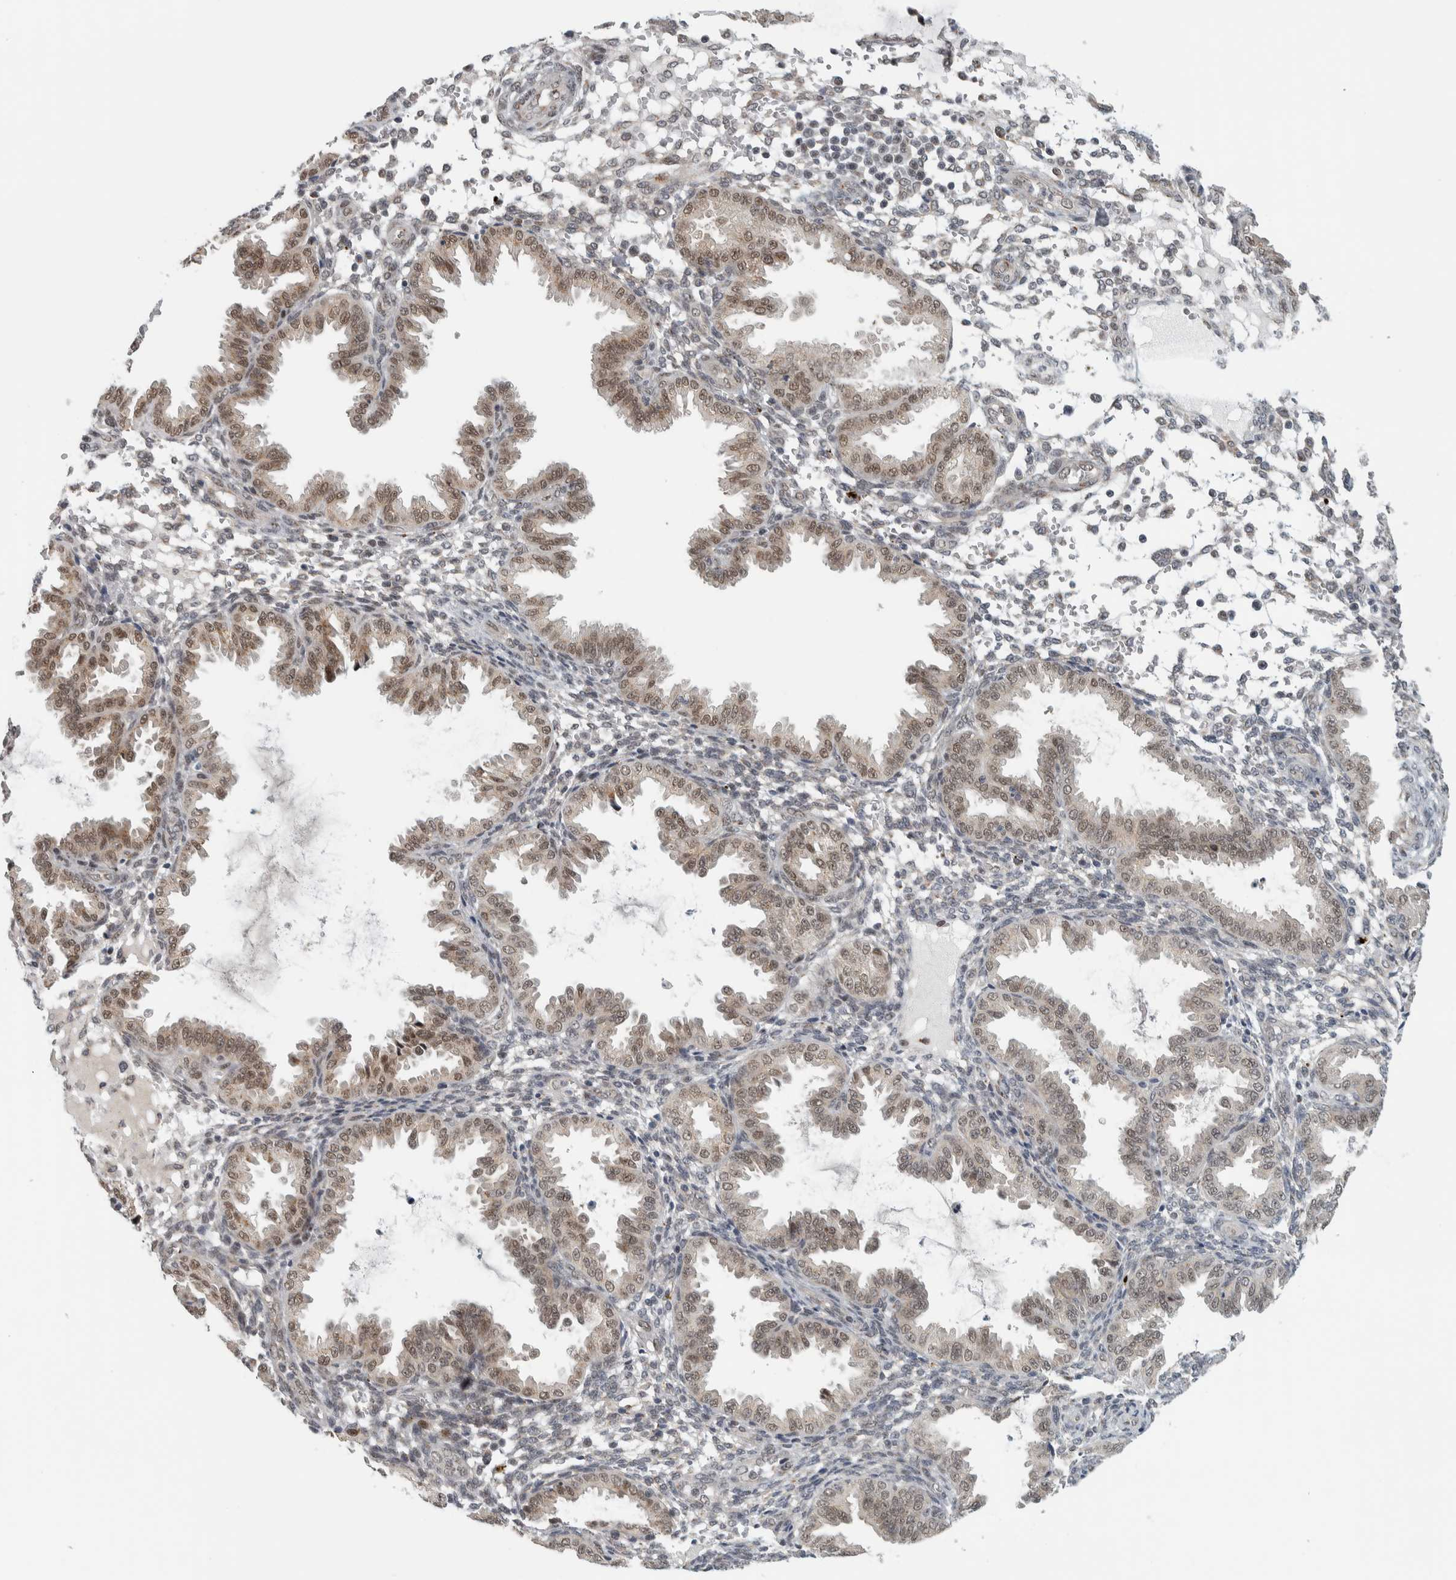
{"staining": {"intensity": "weak", "quantity": "<25%", "location": "cytoplasmic/membranous"}, "tissue": "endometrium", "cell_type": "Cells in endometrial stroma", "image_type": "normal", "snomed": [{"axis": "morphology", "description": "Normal tissue, NOS"}, {"axis": "topography", "description": "Endometrium"}], "caption": "Cells in endometrial stroma show no significant staining in normal endometrium.", "gene": "ZMYND8", "patient": {"sex": "female", "age": 33}}